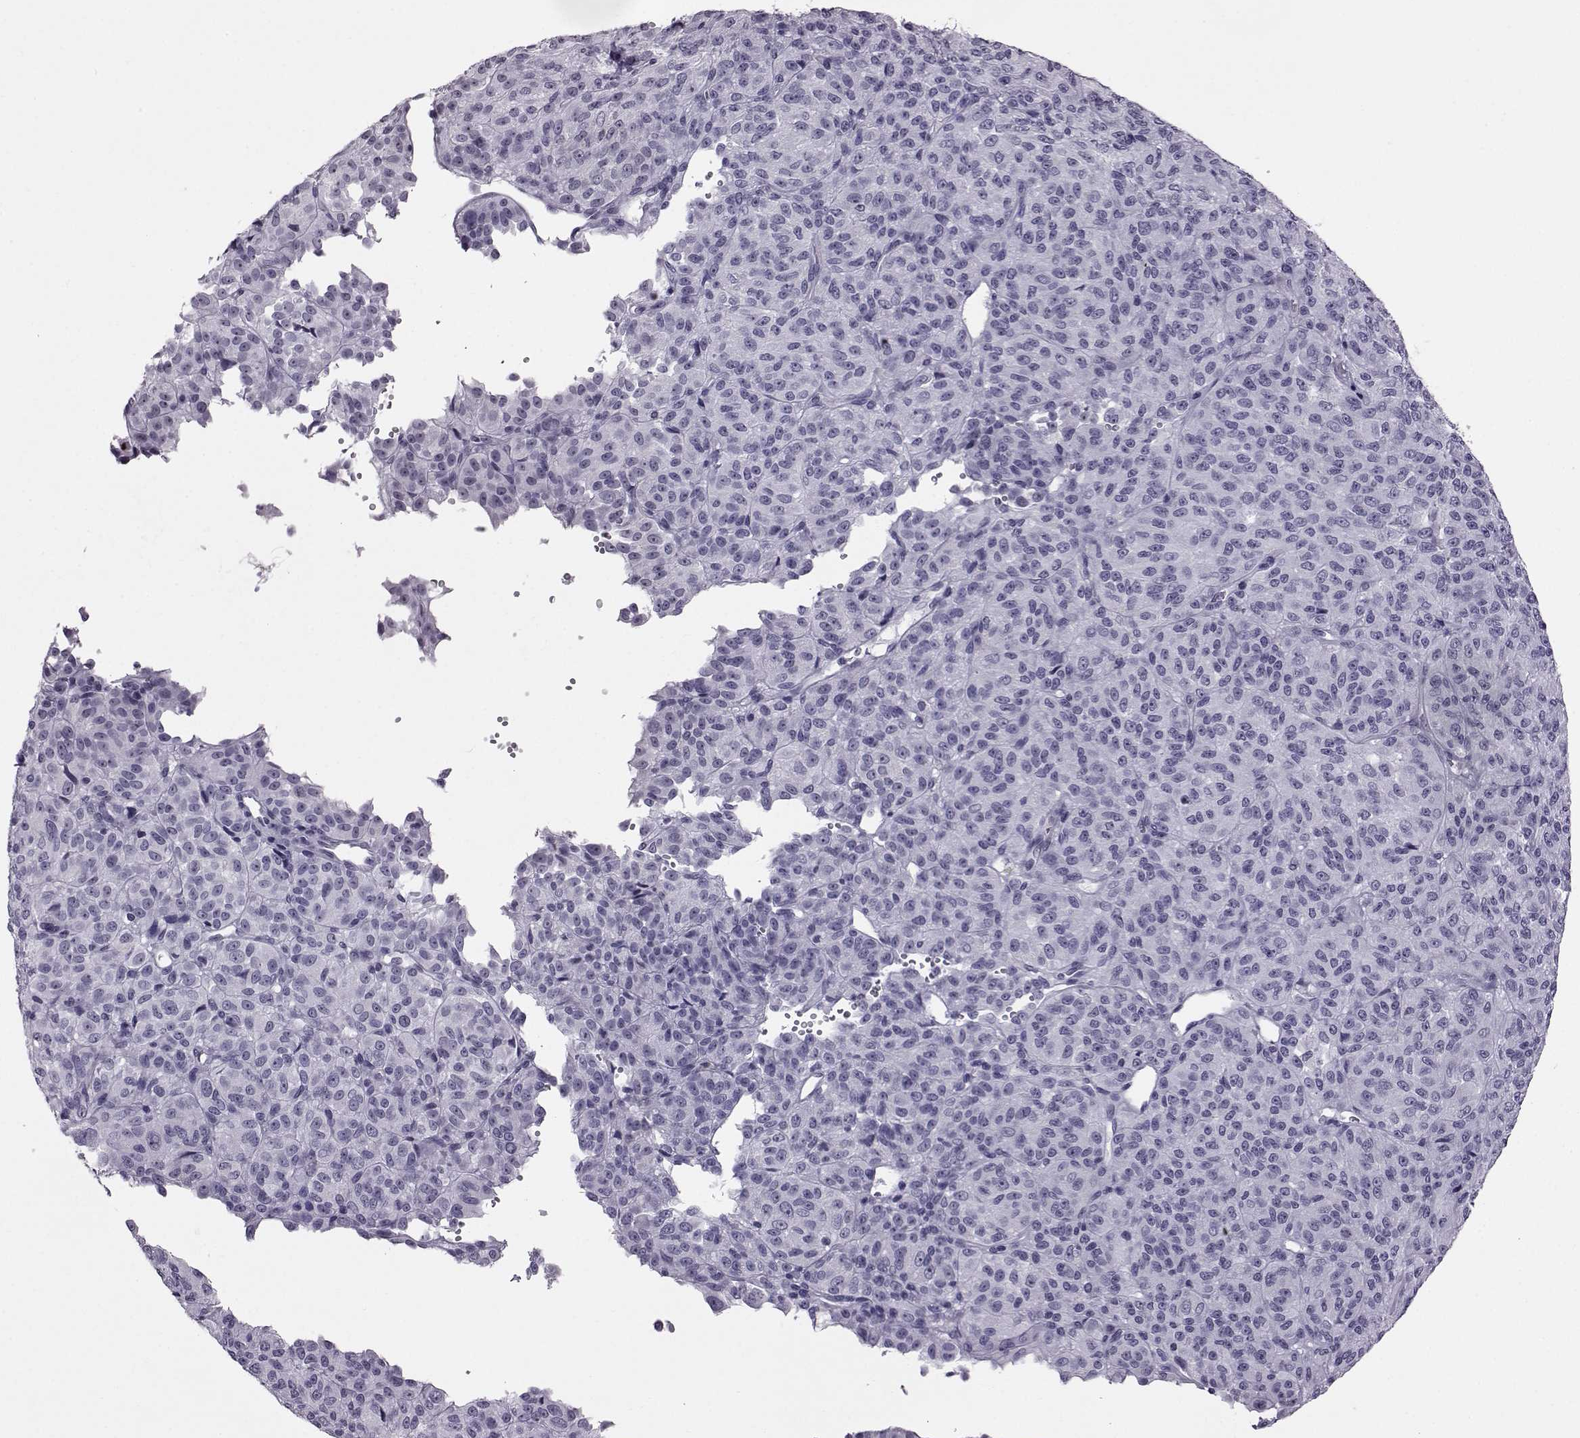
{"staining": {"intensity": "negative", "quantity": "none", "location": "none"}, "tissue": "melanoma", "cell_type": "Tumor cells", "image_type": "cancer", "snomed": [{"axis": "morphology", "description": "Malignant melanoma, Metastatic site"}, {"axis": "topography", "description": "Brain"}], "caption": "DAB (3,3'-diaminobenzidine) immunohistochemical staining of melanoma demonstrates no significant expression in tumor cells.", "gene": "ADGRG2", "patient": {"sex": "female", "age": 56}}